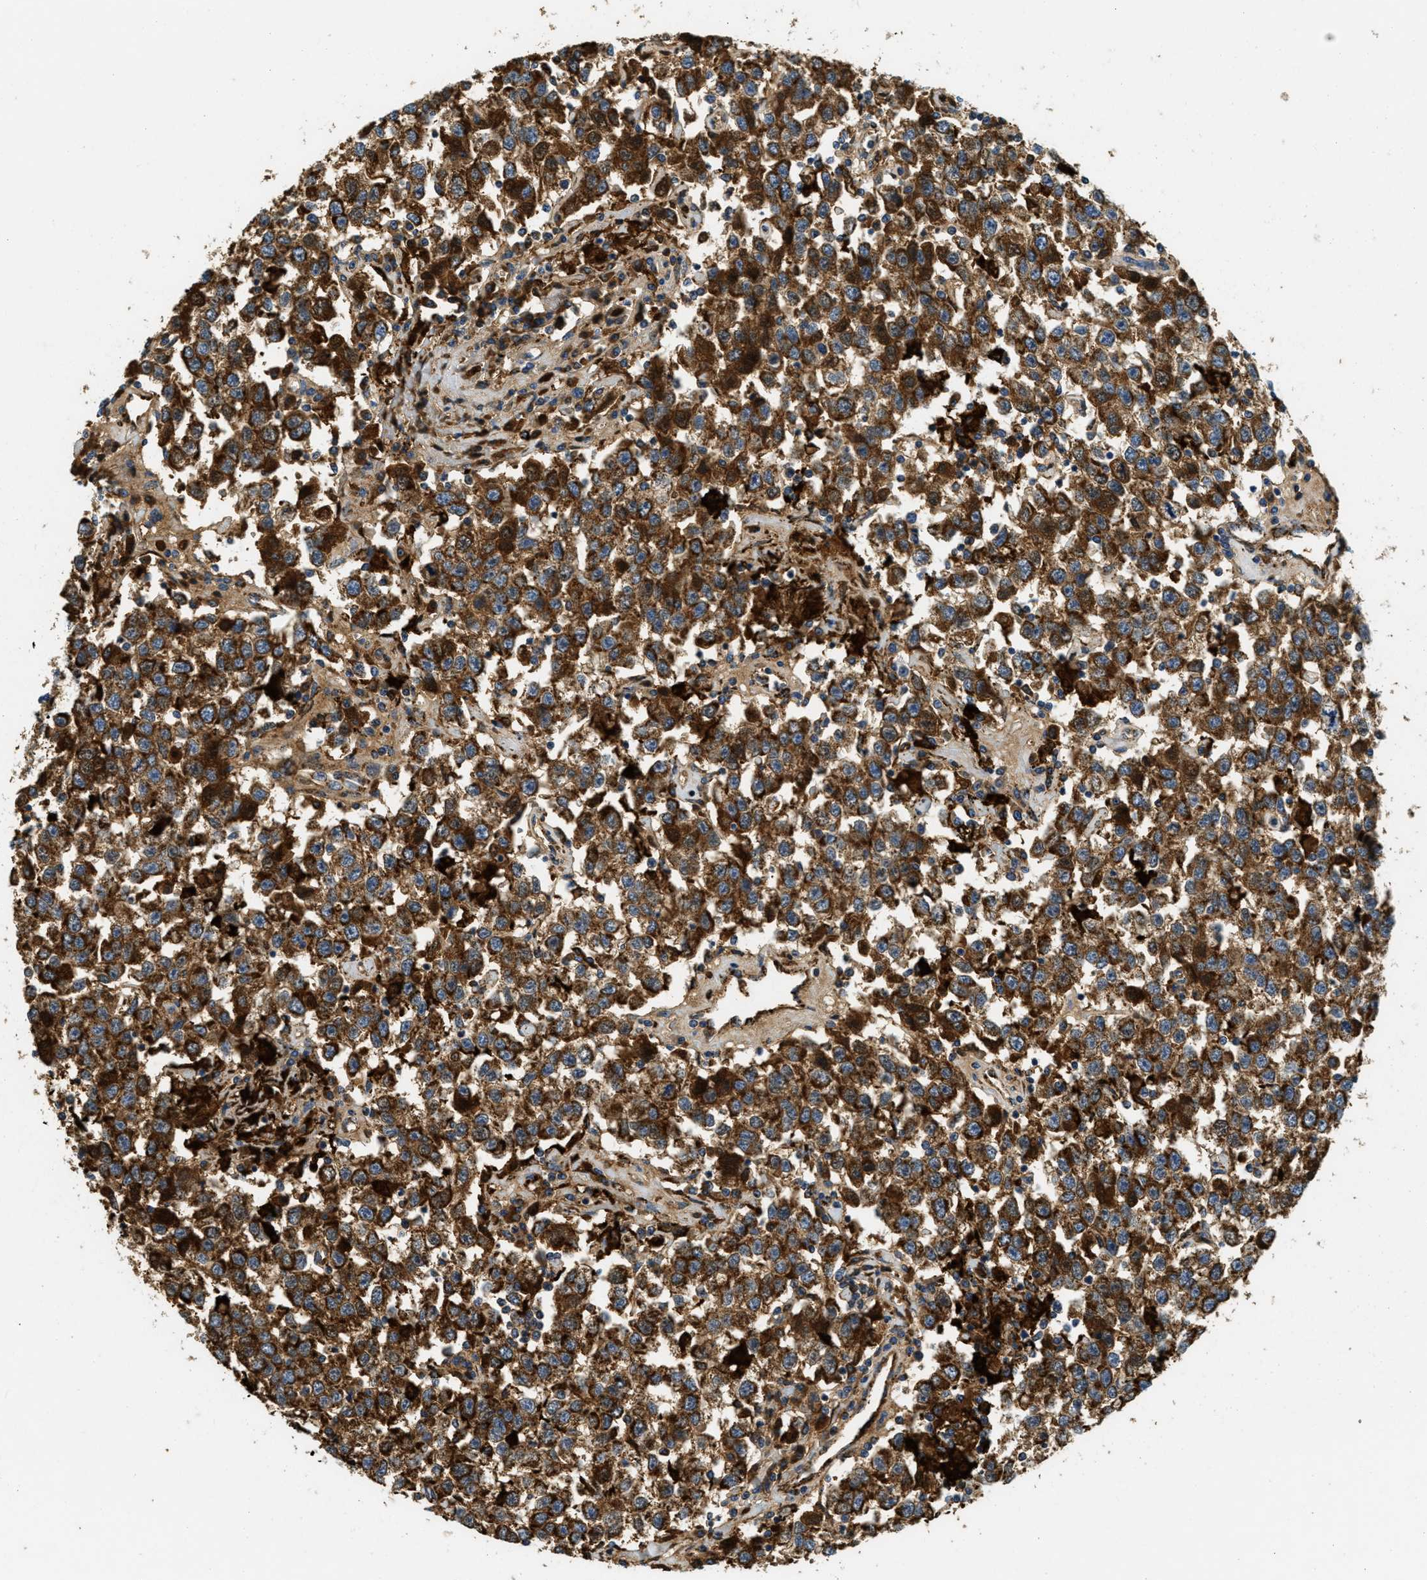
{"staining": {"intensity": "strong", "quantity": ">75%", "location": "cytoplasmic/membranous"}, "tissue": "testis cancer", "cell_type": "Tumor cells", "image_type": "cancer", "snomed": [{"axis": "morphology", "description": "Seminoma, NOS"}, {"axis": "topography", "description": "Testis"}], "caption": "Immunohistochemistry (IHC) (DAB) staining of seminoma (testis) shows strong cytoplasmic/membranous protein expression in about >75% of tumor cells. The staining was performed using DAB, with brown indicating positive protein expression. Nuclei are stained blue with hematoxylin.", "gene": "HLCS", "patient": {"sex": "male", "age": 41}}